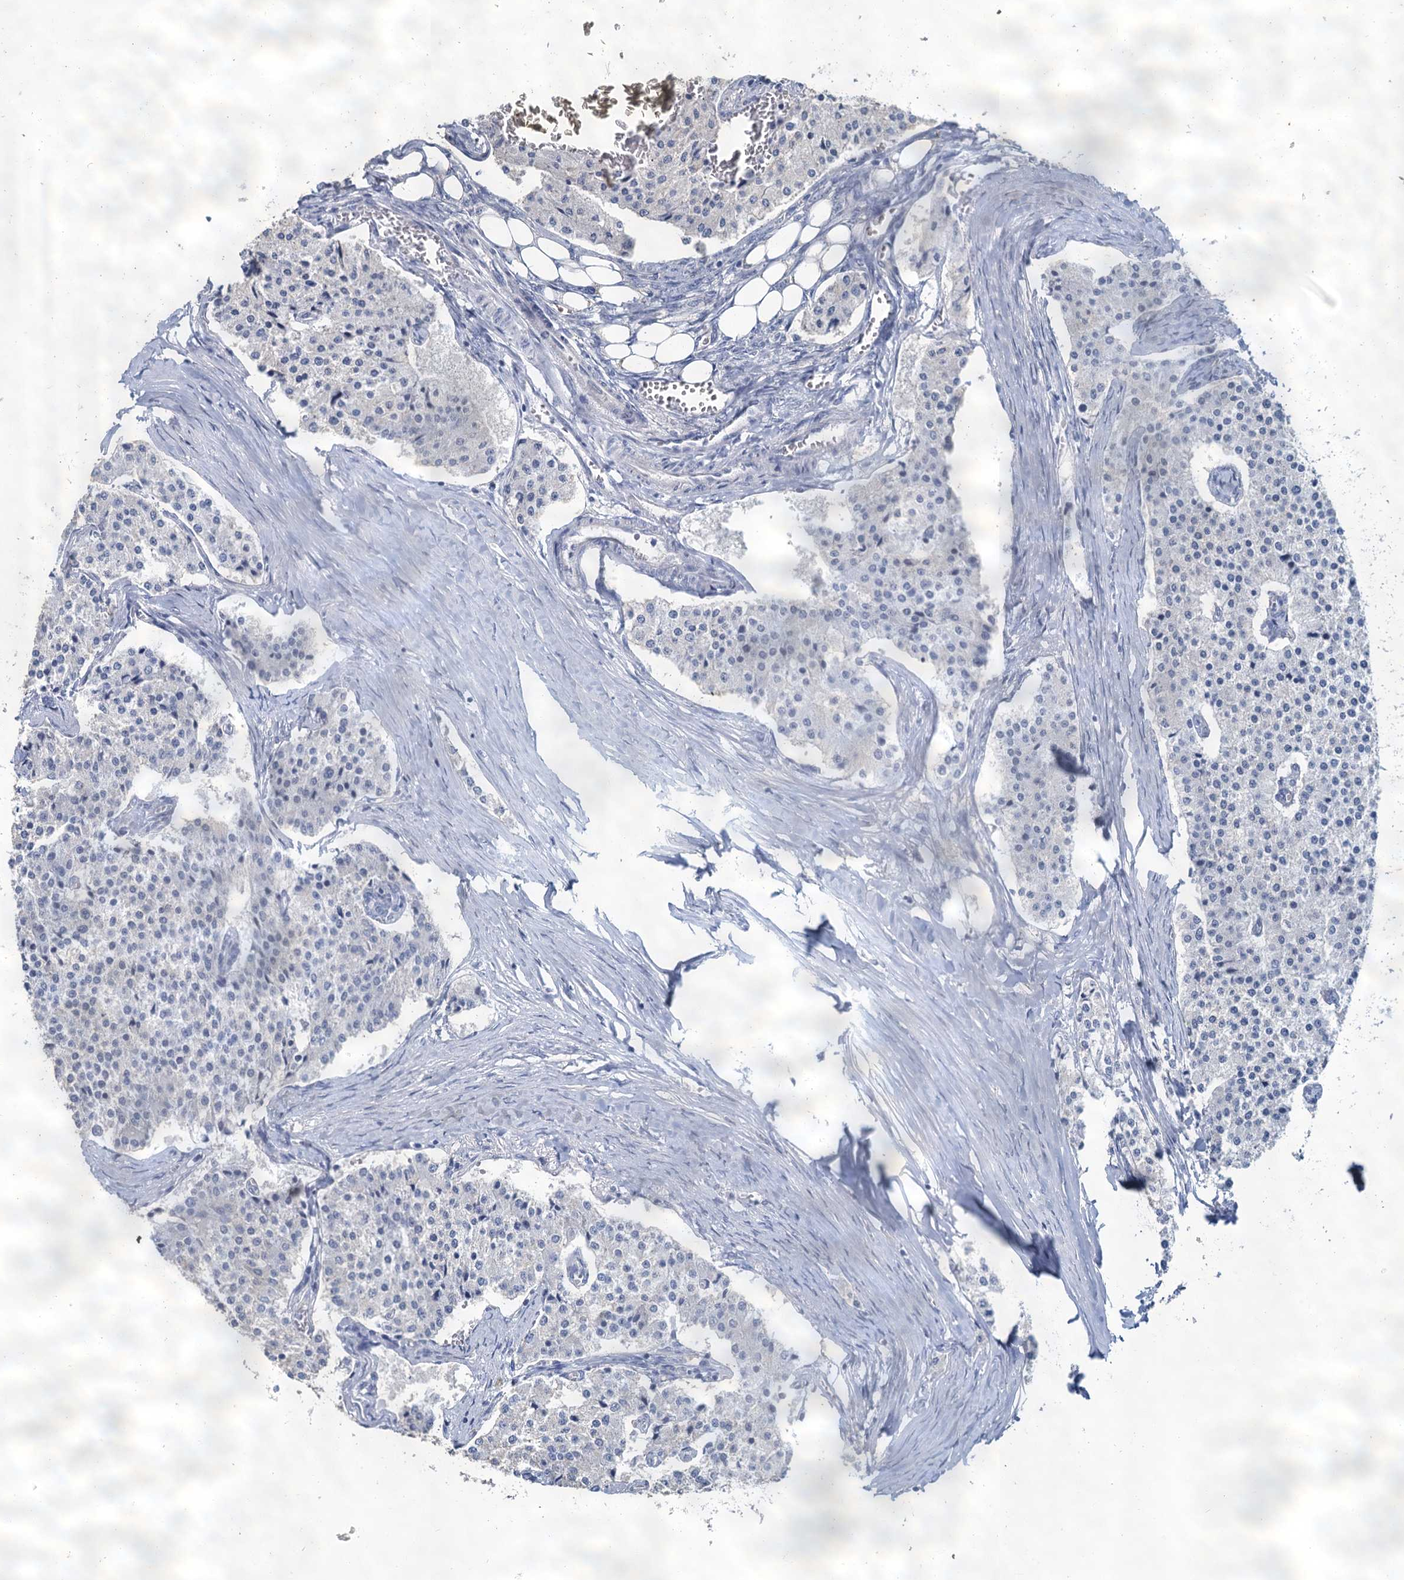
{"staining": {"intensity": "negative", "quantity": "none", "location": "none"}, "tissue": "carcinoid", "cell_type": "Tumor cells", "image_type": "cancer", "snomed": [{"axis": "morphology", "description": "Carcinoid, malignant, NOS"}, {"axis": "topography", "description": "Colon"}], "caption": "A high-resolution histopathology image shows immunohistochemistry (IHC) staining of malignant carcinoid, which shows no significant expression in tumor cells.", "gene": "SNCB", "patient": {"sex": "female", "age": 52}}